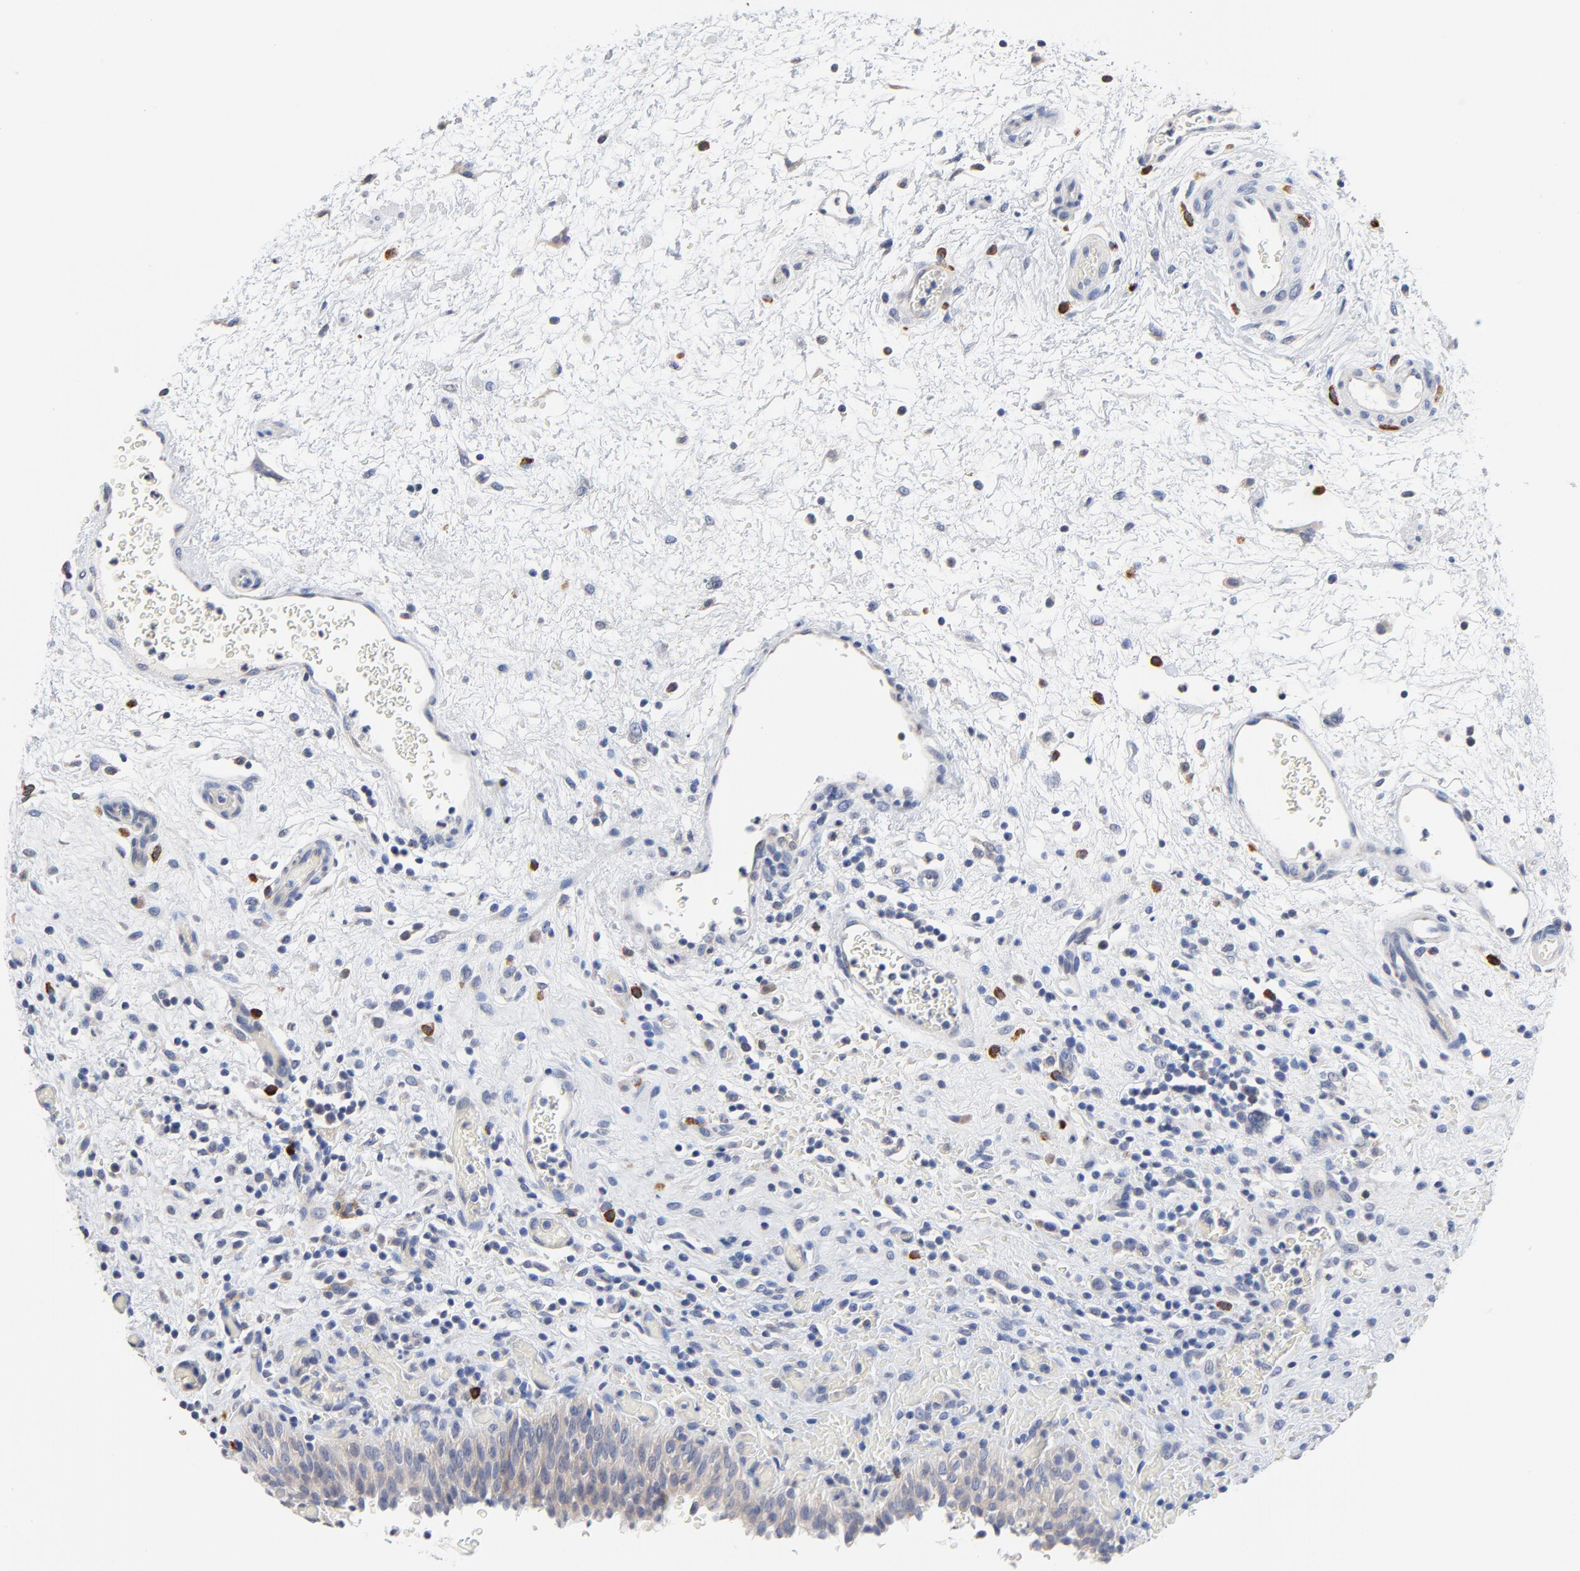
{"staining": {"intensity": "negative", "quantity": "none", "location": "none"}, "tissue": "urinary bladder", "cell_type": "Urothelial cells", "image_type": "normal", "snomed": [{"axis": "morphology", "description": "Normal tissue, NOS"}, {"axis": "topography", "description": "Urinary bladder"}], "caption": "Immunohistochemistry (IHC) image of unremarkable urinary bladder: human urinary bladder stained with DAB (3,3'-diaminobenzidine) shows no significant protein staining in urothelial cells.", "gene": "FBXL5", "patient": {"sex": "male", "age": 51}}